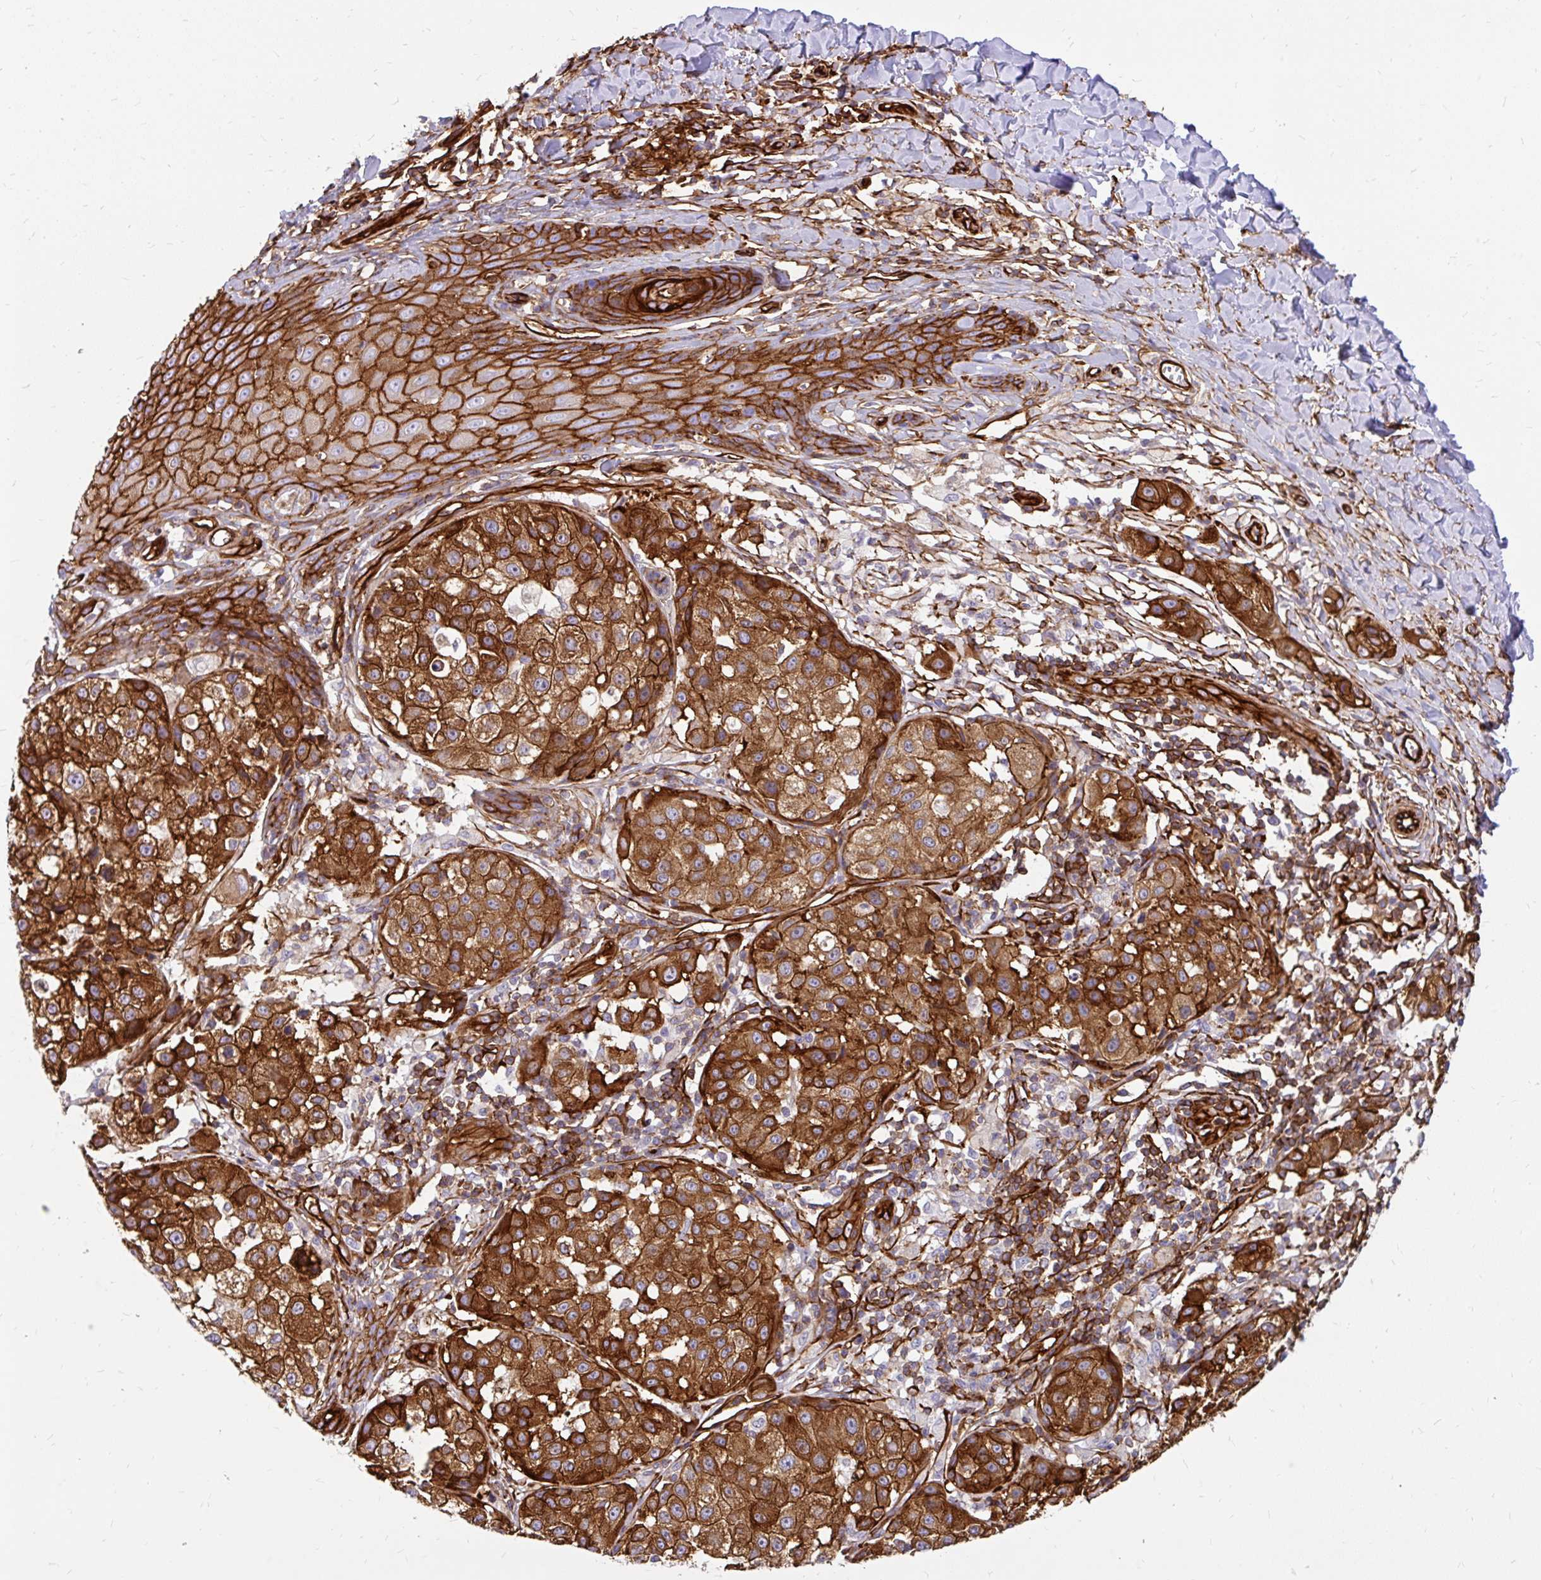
{"staining": {"intensity": "strong", "quantity": ">75%", "location": "cytoplasmic/membranous"}, "tissue": "melanoma", "cell_type": "Tumor cells", "image_type": "cancer", "snomed": [{"axis": "morphology", "description": "Malignant melanoma, NOS"}, {"axis": "topography", "description": "Skin"}], "caption": "Human melanoma stained with a protein marker demonstrates strong staining in tumor cells.", "gene": "MAP1LC3B", "patient": {"sex": "male", "age": 39}}